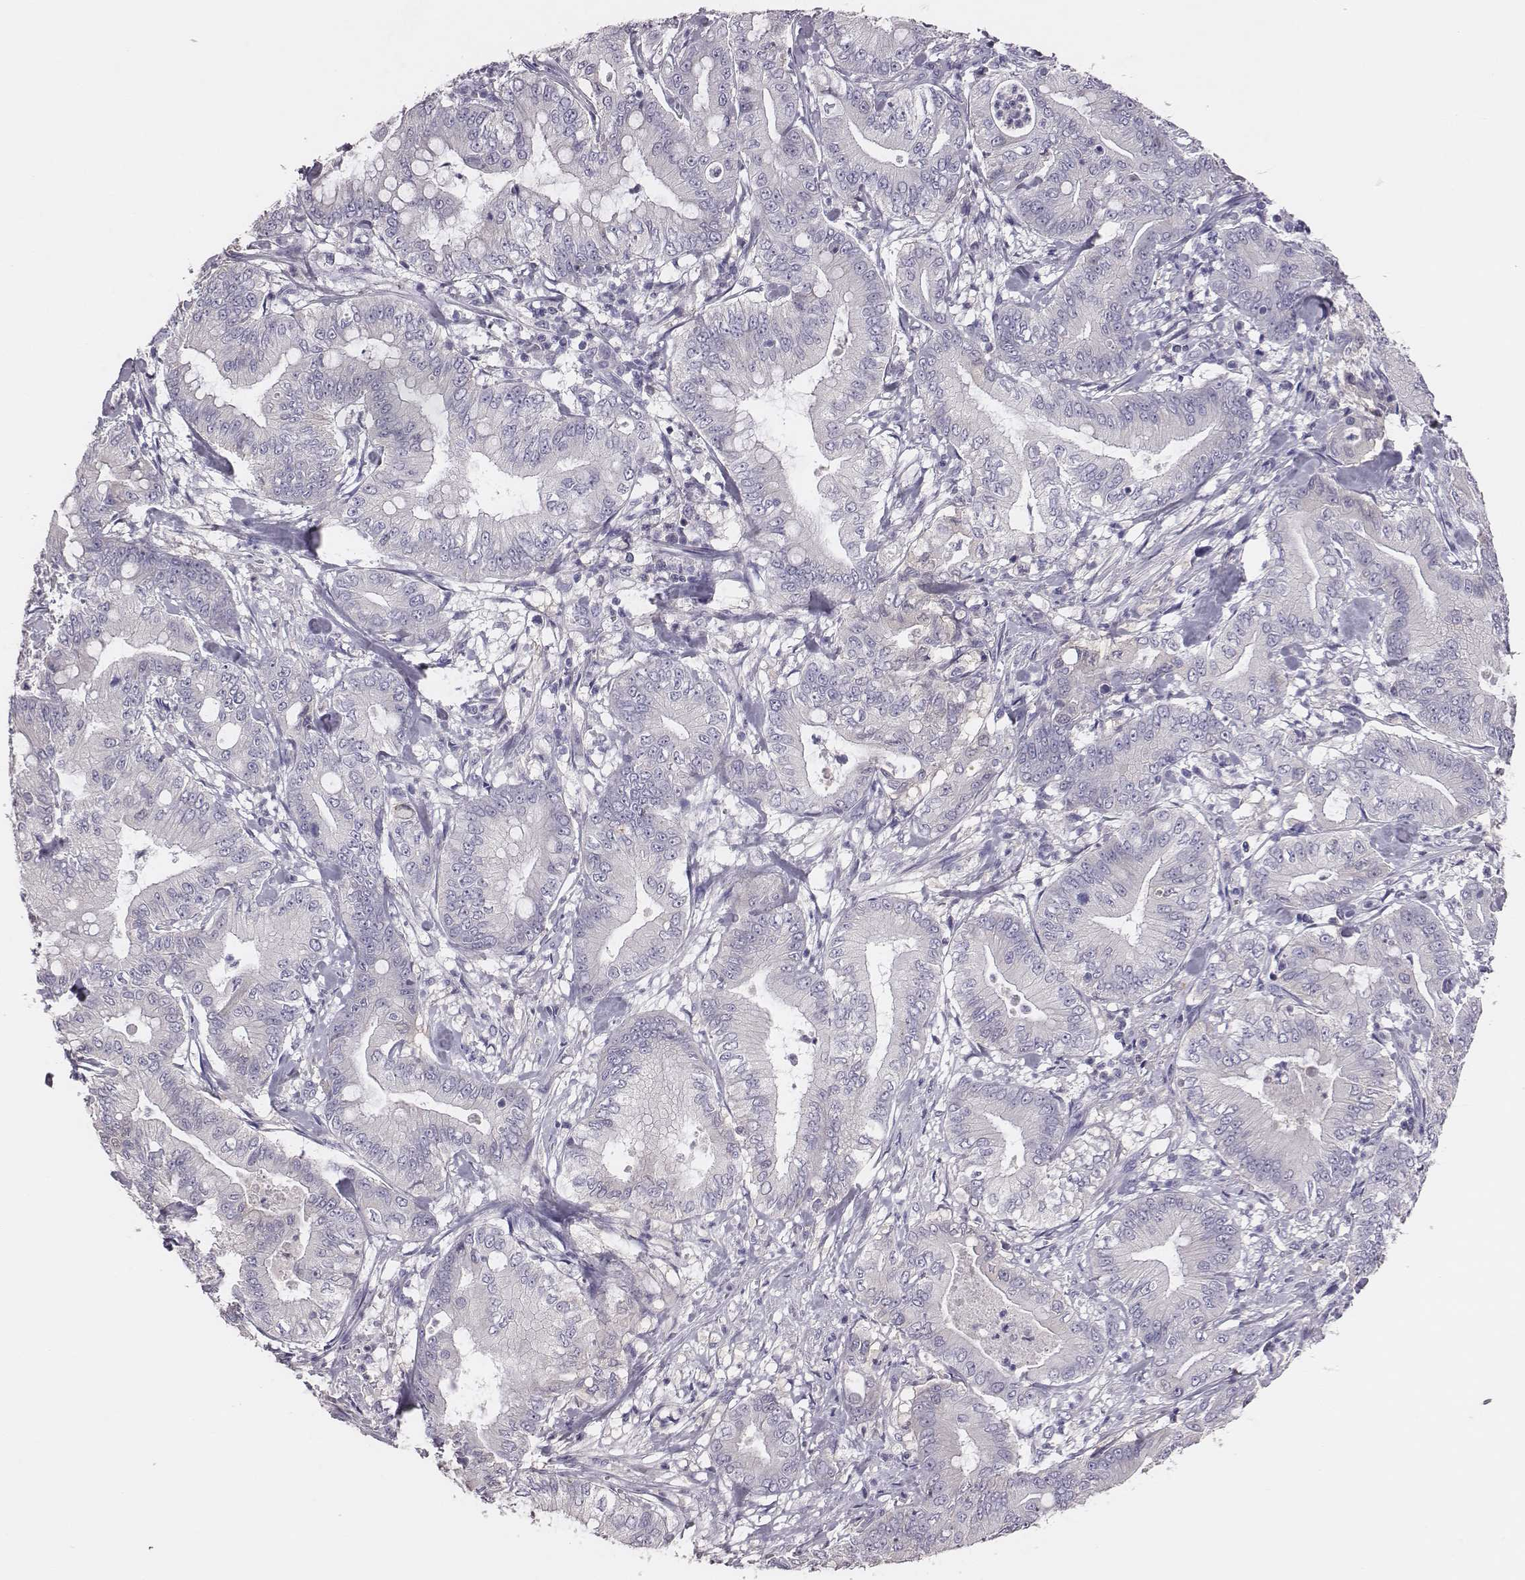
{"staining": {"intensity": "negative", "quantity": "none", "location": "none"}, "tissue": "pancreatic cancer", "cell_type": "Tumor cells", "image_type": "cancer", "snomed": [{"axis": "morphology", "description": "Adenocarcinoma, NOS"}, {"axis": "topography", "description": "Pancreas"}], "caption": "IHC of adenocarcinoma (pancreatic) displays no staining in tumor cells. Brightfield microscopy of immunohistochemistry (IHC) stained with DAB (brown) and hematoxylin (blue), captured at high magnification.", "gene": "EN1", "patient": {"sex": "male", "age": 71}}